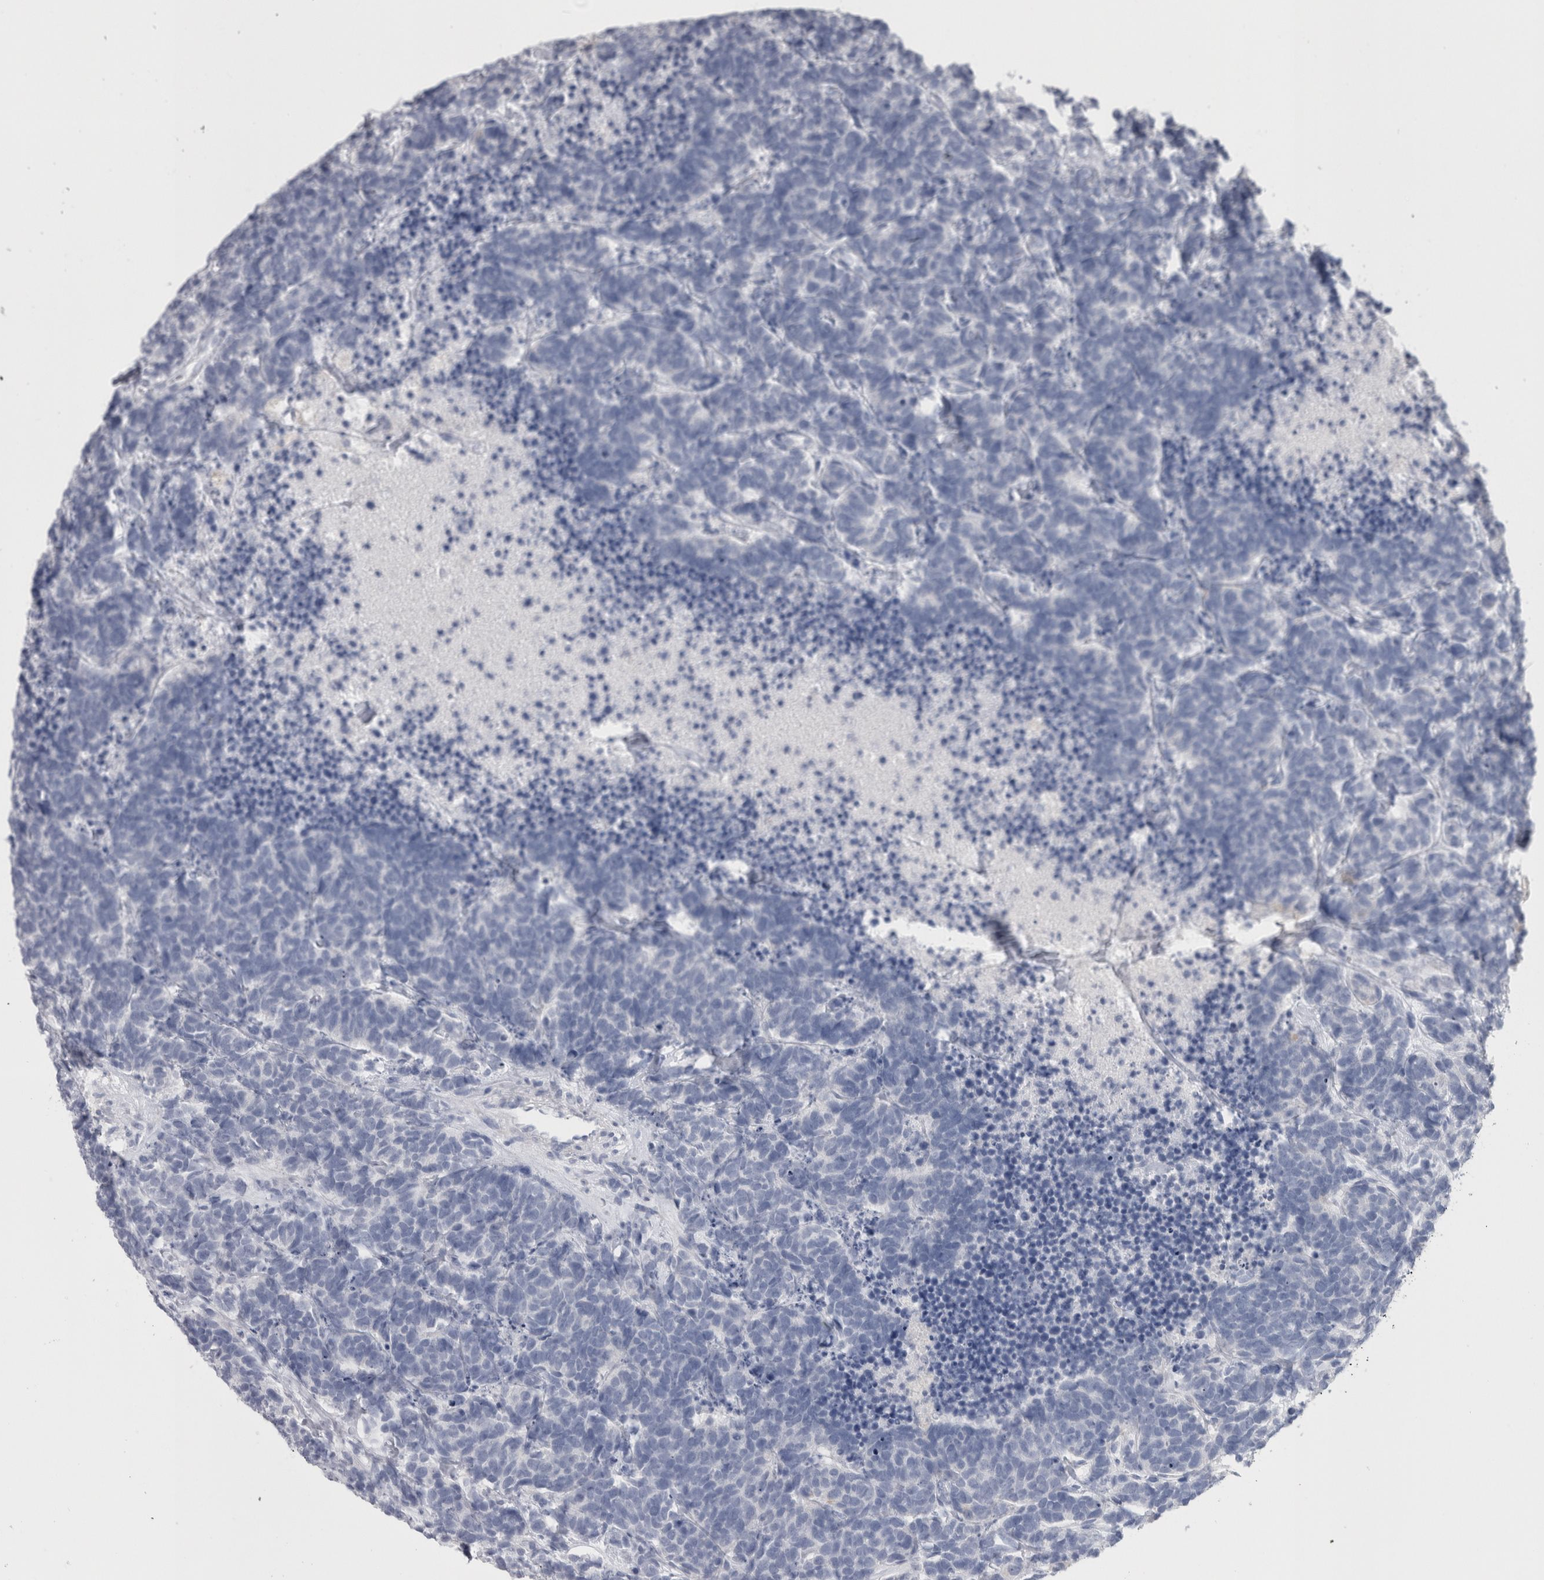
{"staining": {"intensity": "negative", "quantity": "none", "location": "none"}, "tissue": "carcinoid", "cell_type": "Tumor cells", "image_type": "cancer", "snomed": [{"axis": "morphology", "description": "Carcinoma, NOS"}, {"axis": "morphology", "description": "Carcinoid, malignant, NOS"}, {"axis": "topography", "description": "Urinary bladder"}], "caption": "Tumor cells are negative for brown protein staining in carcinoid (malignant). (DAB (3,3'-diaminobenzidine) immunohistochemistry (IHC), high magnification).", "gene": "MSMB", "patient": {"sex": "male", "age": 57}}